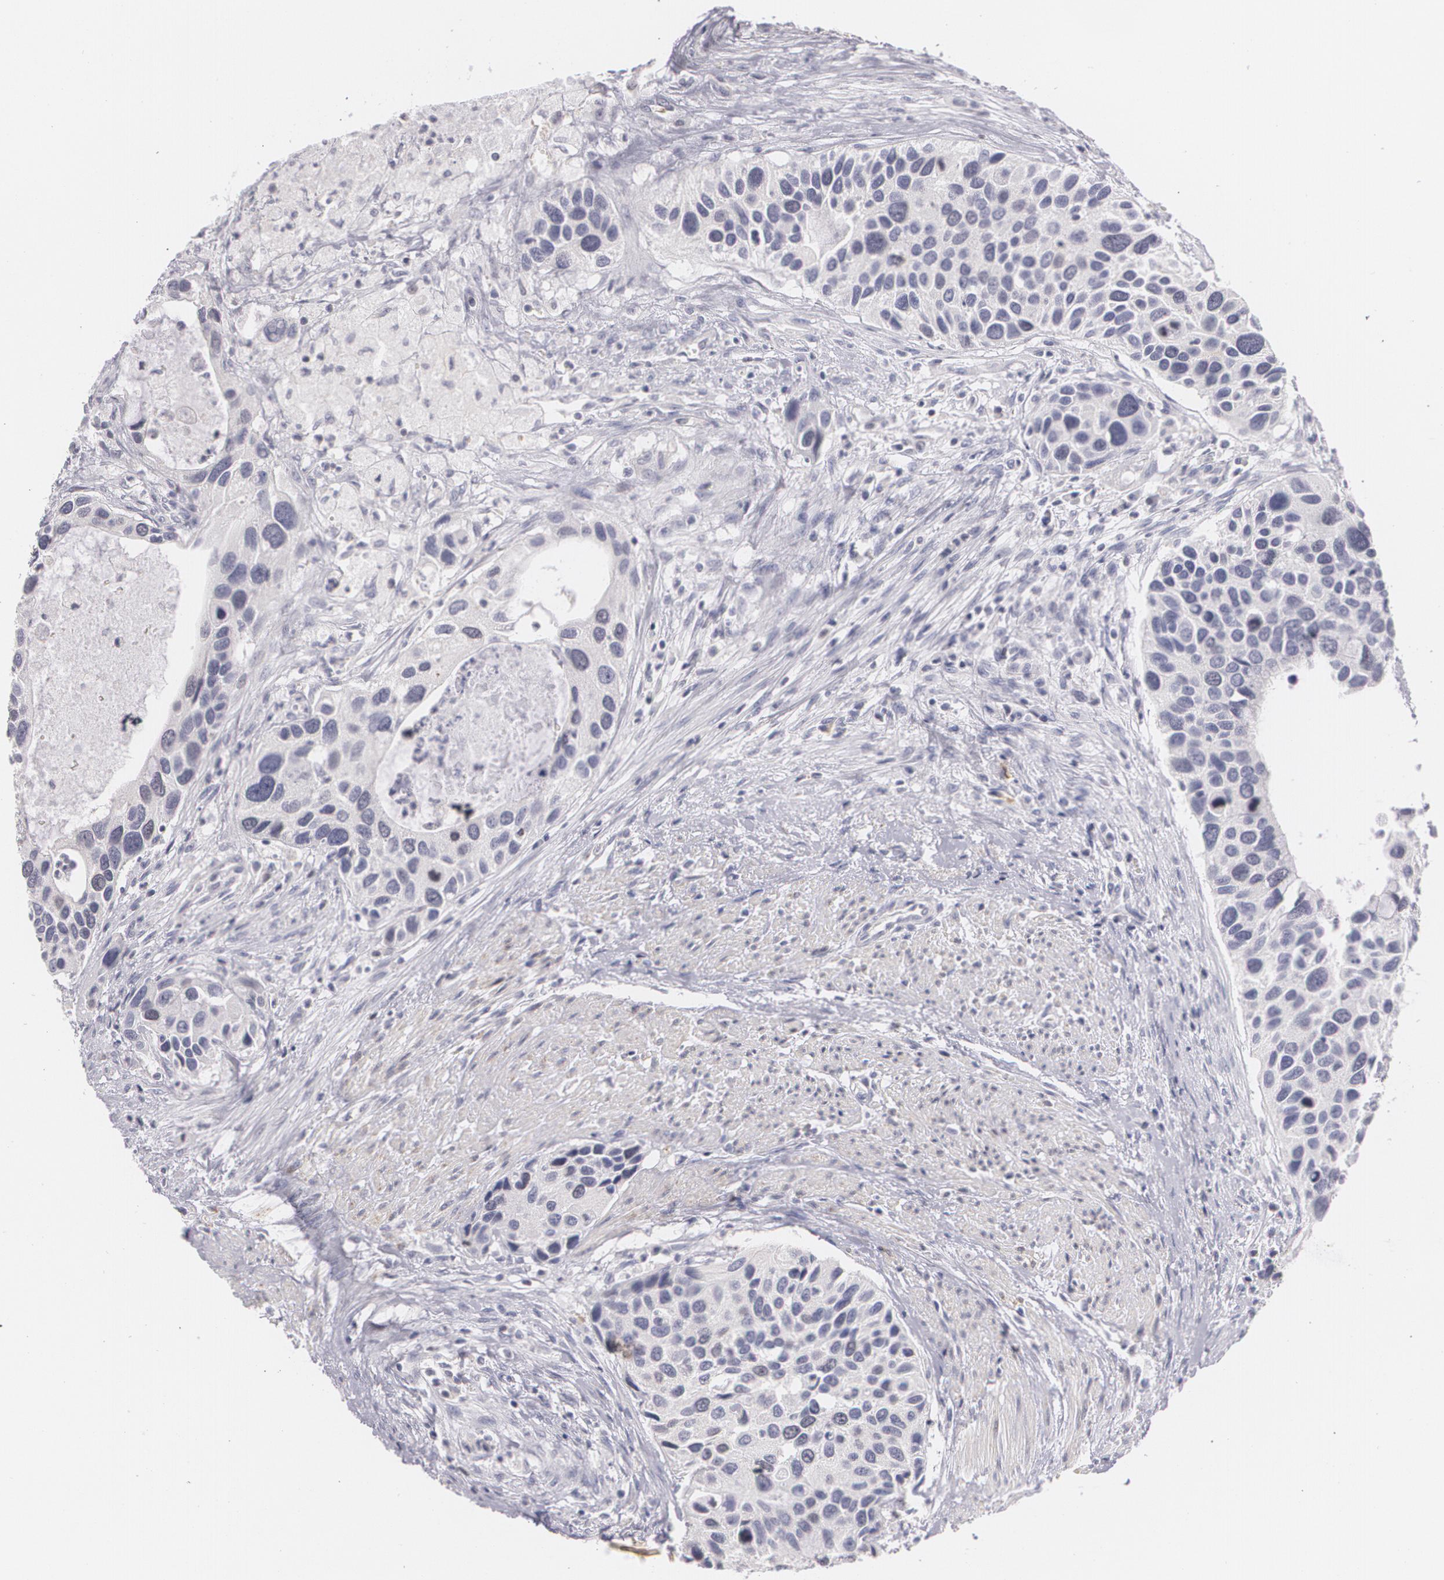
{"staining": {"intensity": "negative", "quantity": "none", "location": "none"}, "tissue": "urothelial cancer", "cell_type": "Tumor cells", "image_type": "cancer", "snomed": [{"axis": "morphology", "description": "Urothelial carcinoma, High grade"}, {"axis": "topography", "description": "Urinary bladder"}], "caption": "A micrograph of high-grade urothelial carcinoma stained for a protein shows no brown staining in tumor cells.", "gene": "ZBTB16", "patient": {"sex": "male", "age": 66}}